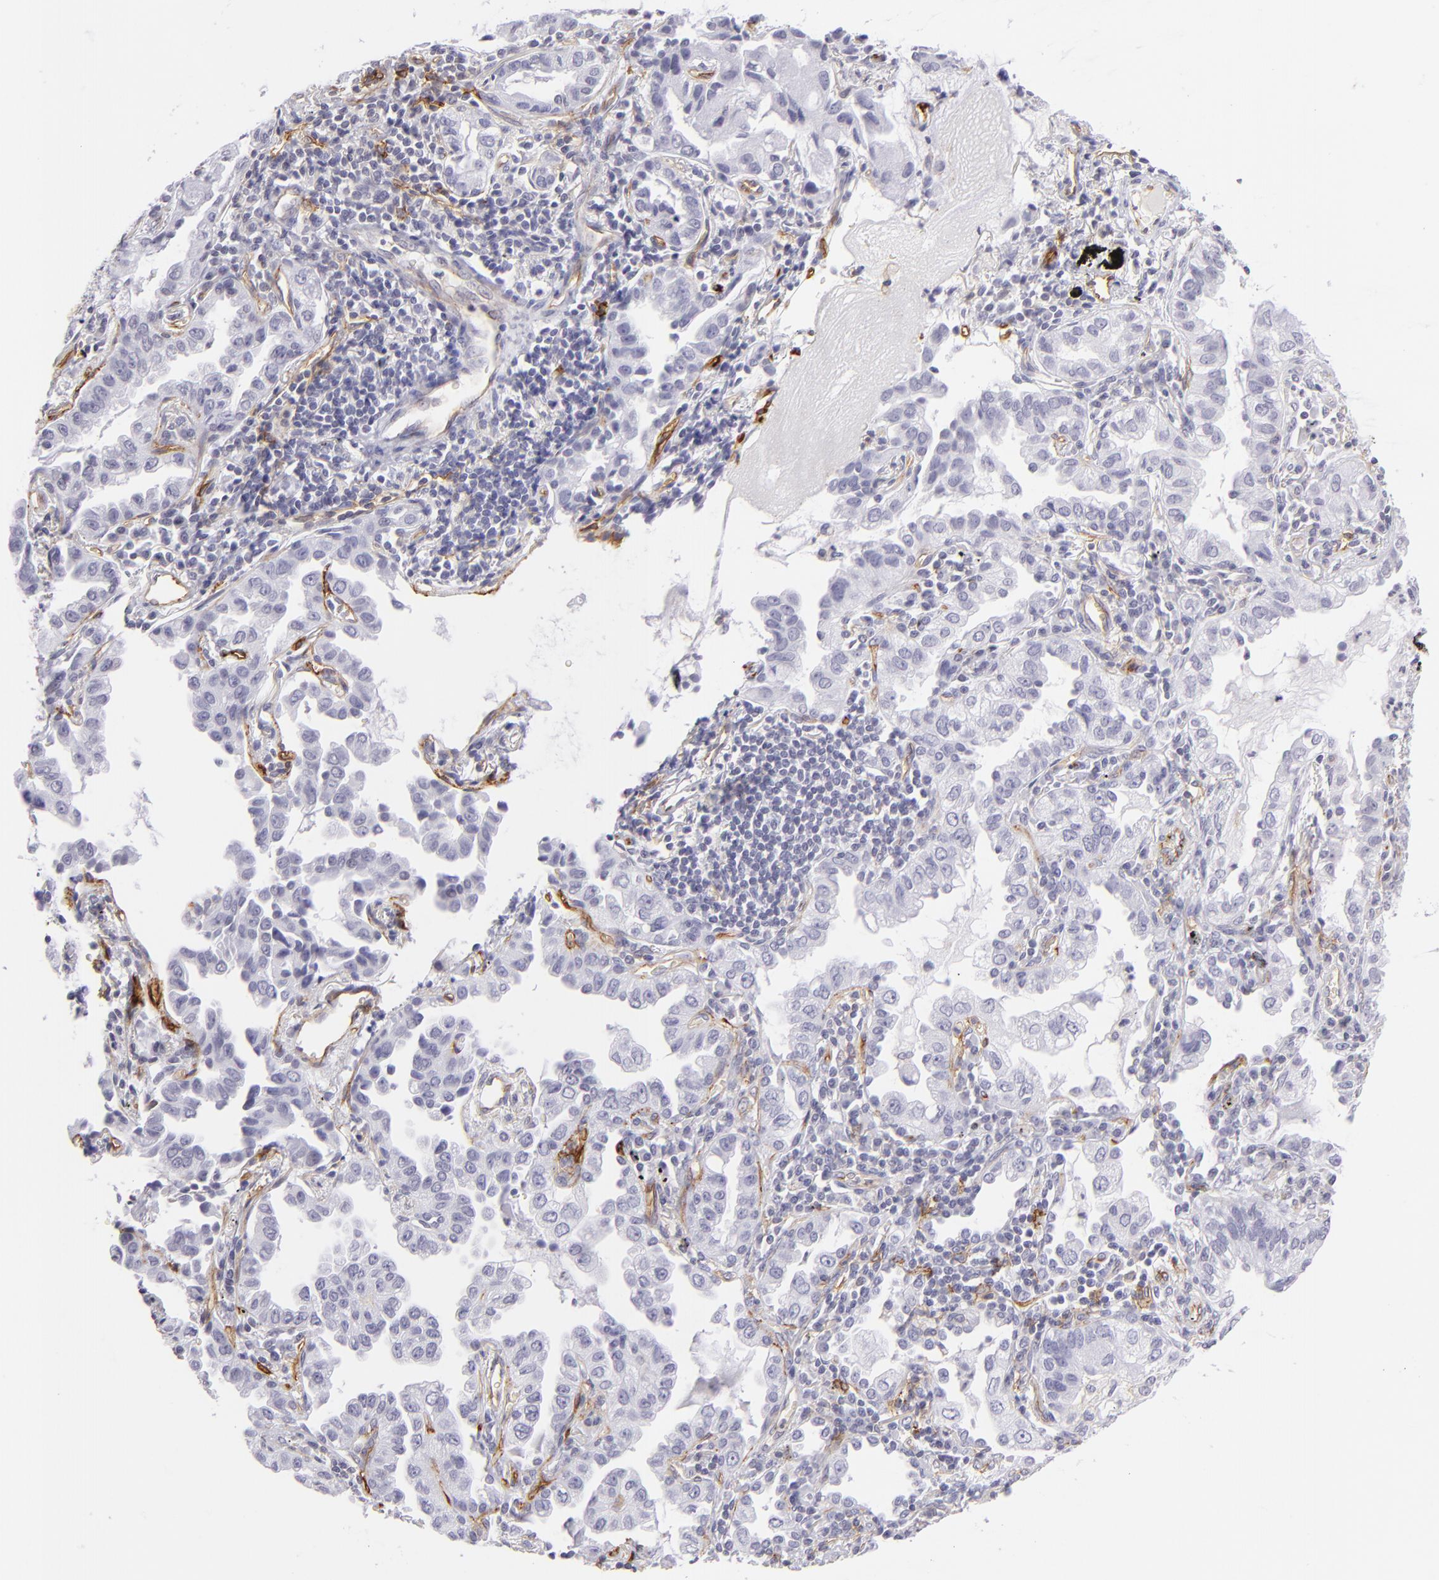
{"staining": {"intensity": "negative", "quantity": "none", "location": "none"}, "tissue": "lung cancer", "cell_type": "Tumor cells", "image_type": "cancer", "snomed": [{"axis": "morphology", "description": "Adenocarcinoma, NOS"}, {"axis": "topography", "description": "Lung"}], "caption": "This is an immunohistochemistry (IHC) micrograph of human lung adenocarcinoma. There is no positivity in tumor cells.", "gene": "THBD", "patient": {"sex": "female", "age": 50}}